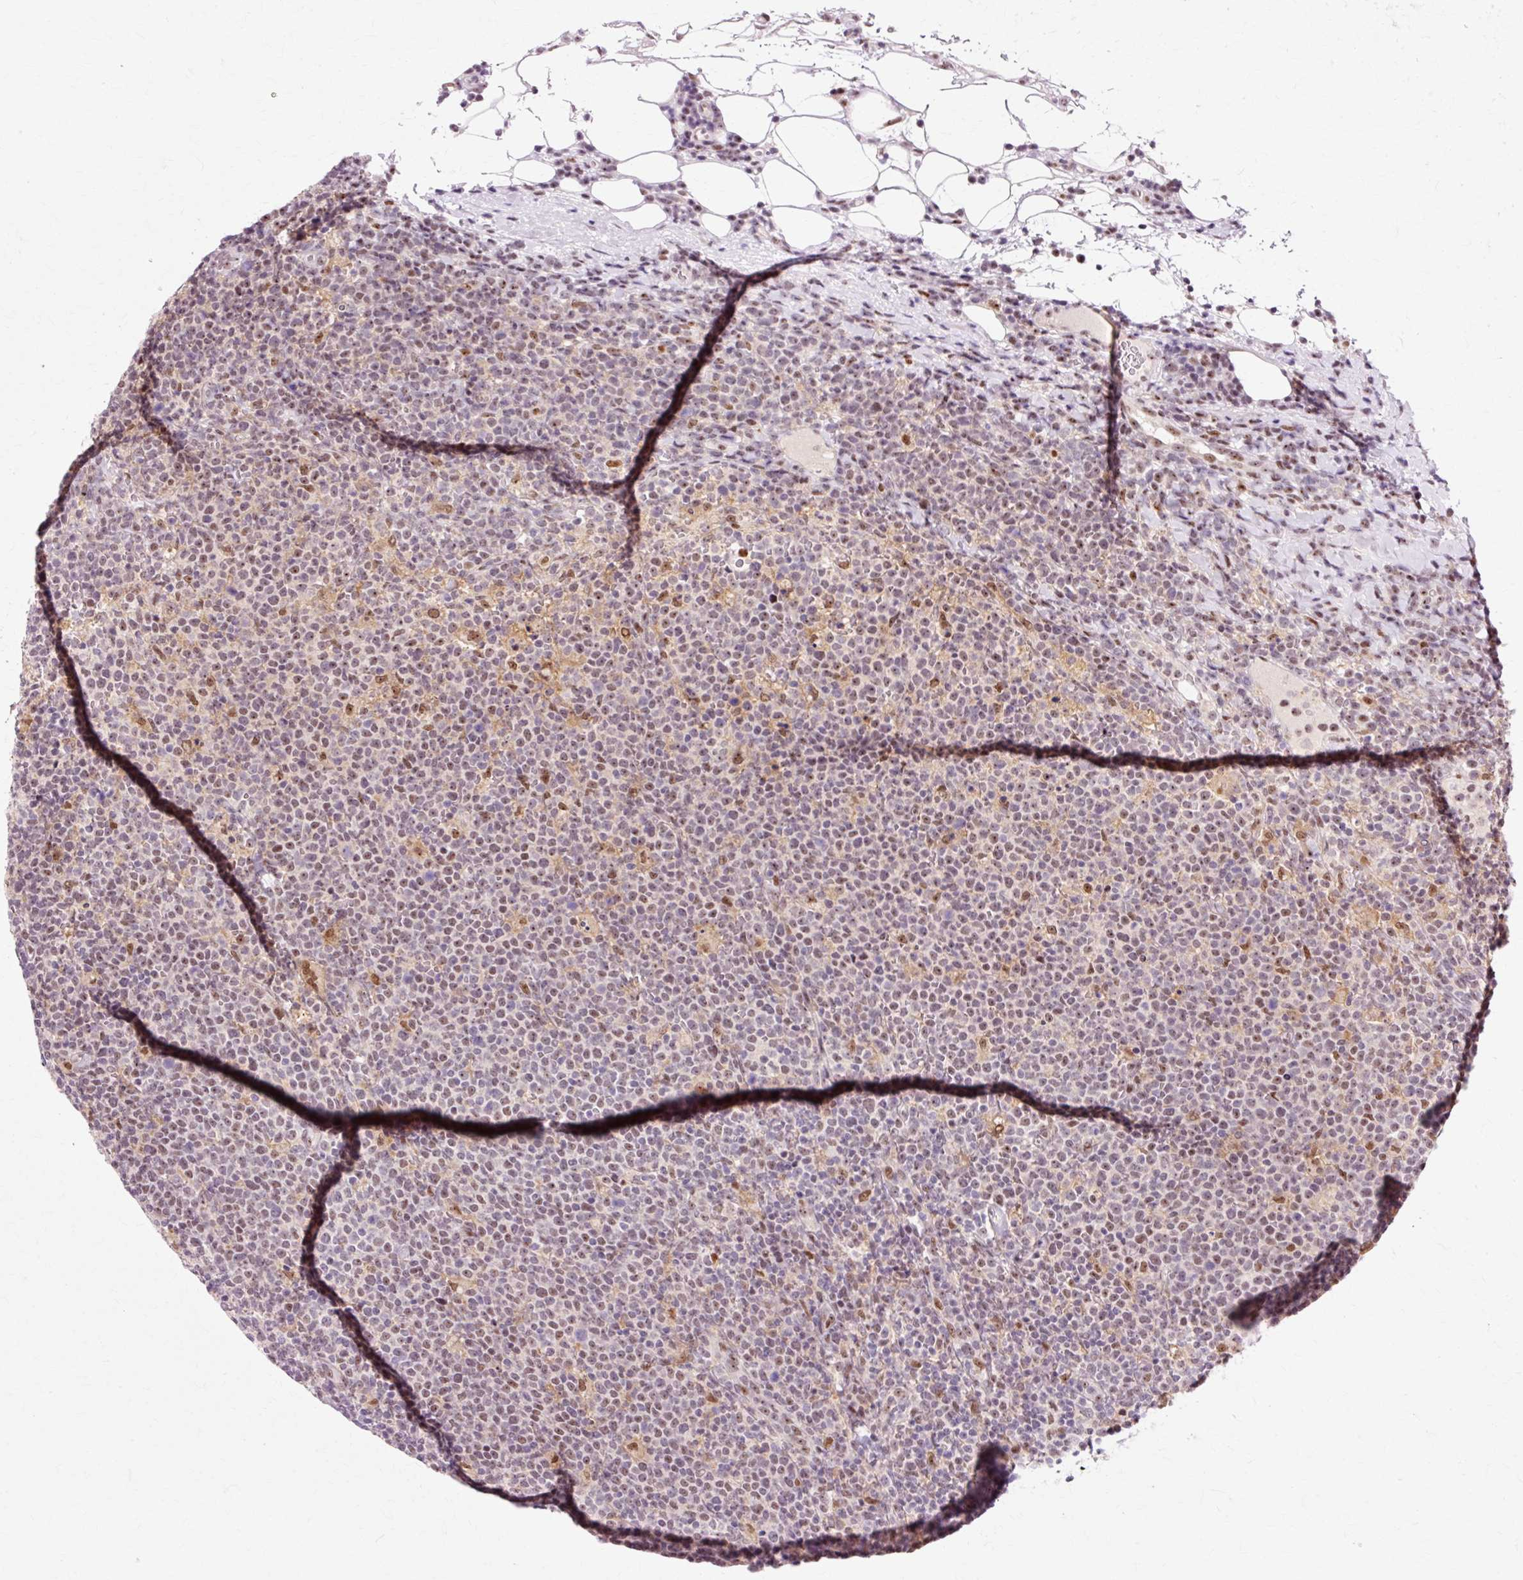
{"staining": {"intensity": "moderate", "quantity": "<25%", "location": "nuclear"}, "tissue": "lymphoma", "cell_type": "Tumor cells", "image_type": "cancer", "snomed": [{"axis": "morphology", "description": "Malignant lymphoma, non-Hodgkin's type, High grade"}, {"axis": "topography", "description": "Lymph node"}], "caption": "Immunohistochemistry (IHC) of human high-grade malignant lymphoma, non-Hodgkin's type displays low levels of moderate nuclear positivity in approximately <25% of tumor cells. (IHC, brightfield microscopy, high magnification).", "gene": "MACROD2", "patient": {"sex": "male", "age": 61}}